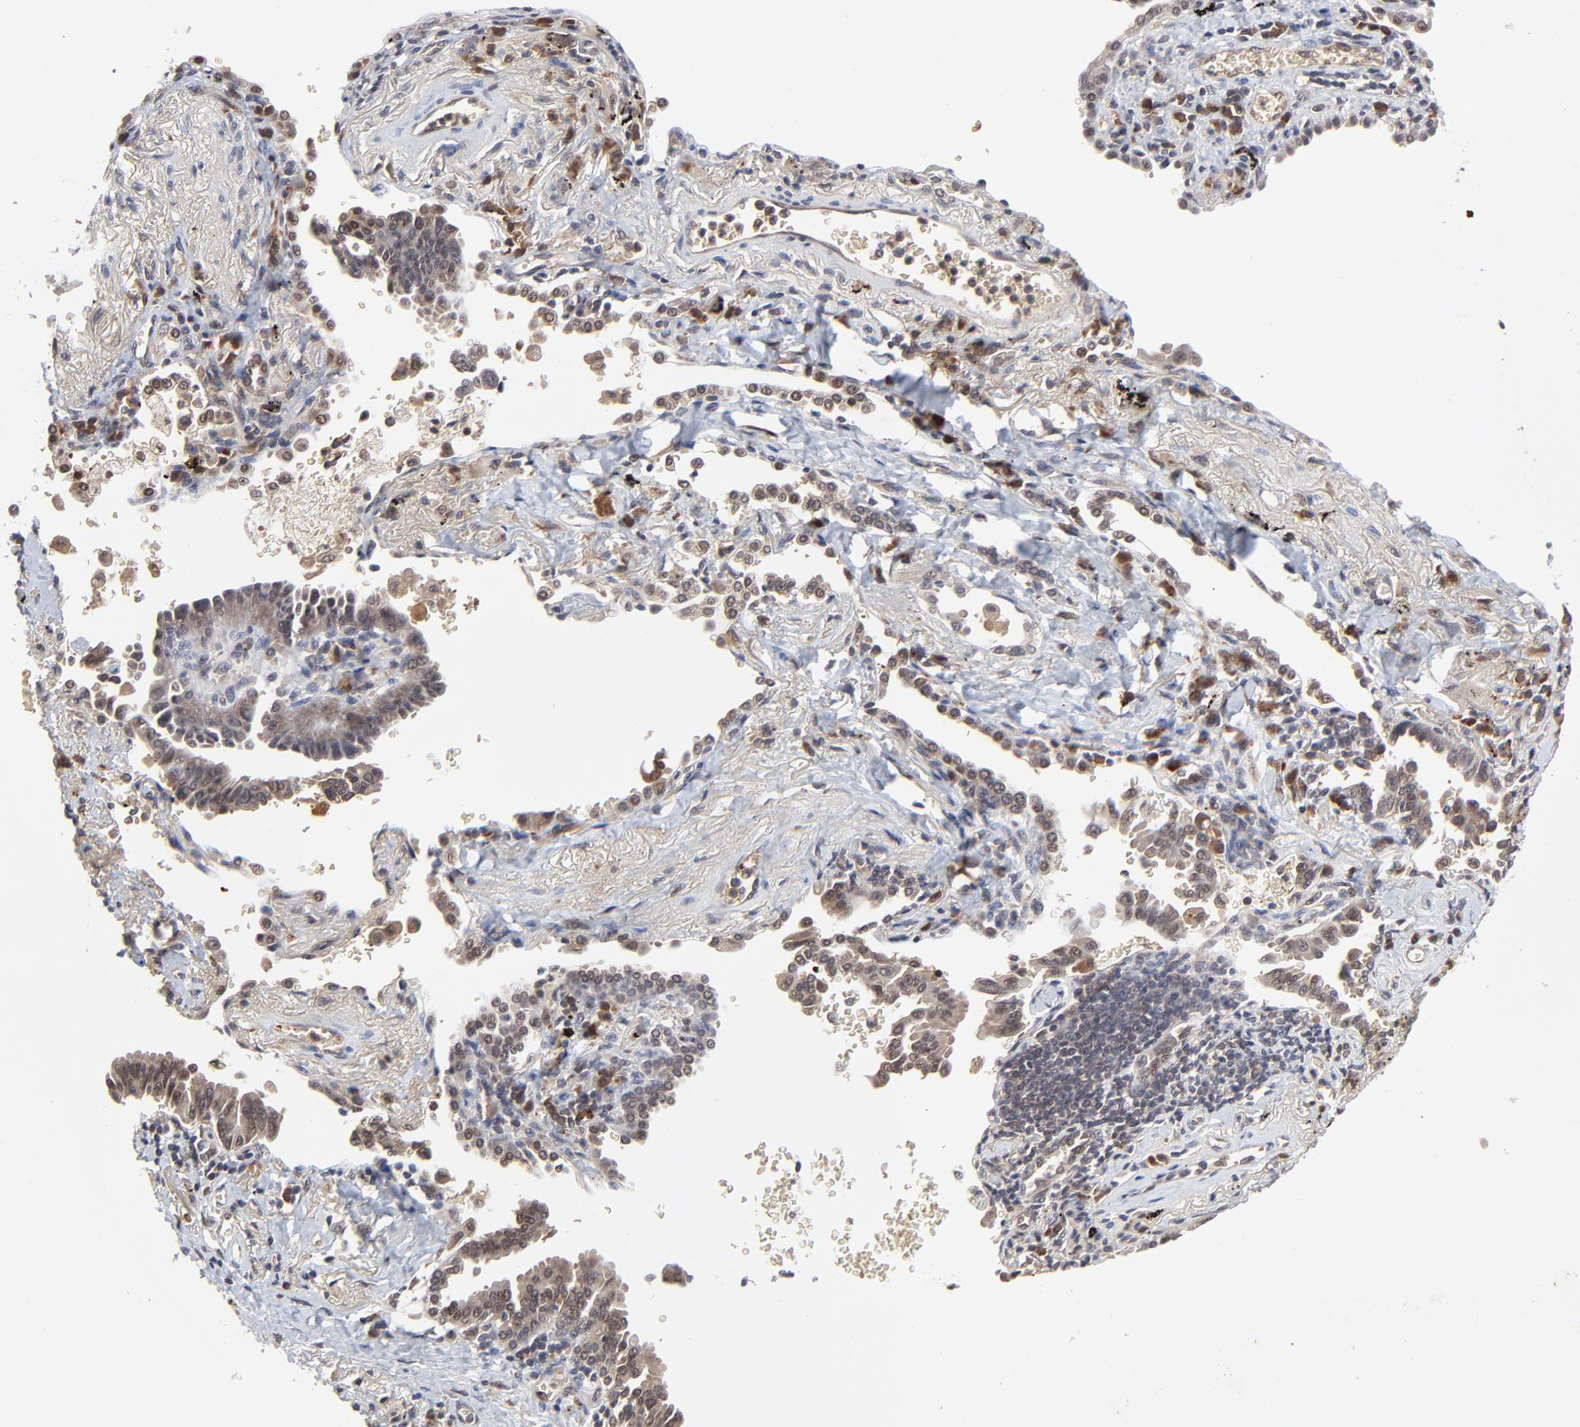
{"staining": {"intensity": "moderate", "quantity": ">75%", "location": "cytoplasmic/membranous"}, "tissue": "lung cancer", "cell_type": "Tumor cells", "image_type": "cancer", "snomed": [{"axis": "morphology", "description": "Adenocarcinoma, NOS"}, {"axis": "topography", "description": "Lung"}], "caption": "Protein expression analysis of human adenocarcinoma (lung) reveals moderate cytoplasmic/membranous expression in approximately >75% of tumor cells.", "gene": "CASP10", "patient": {"sex": "female", "age": 64}}